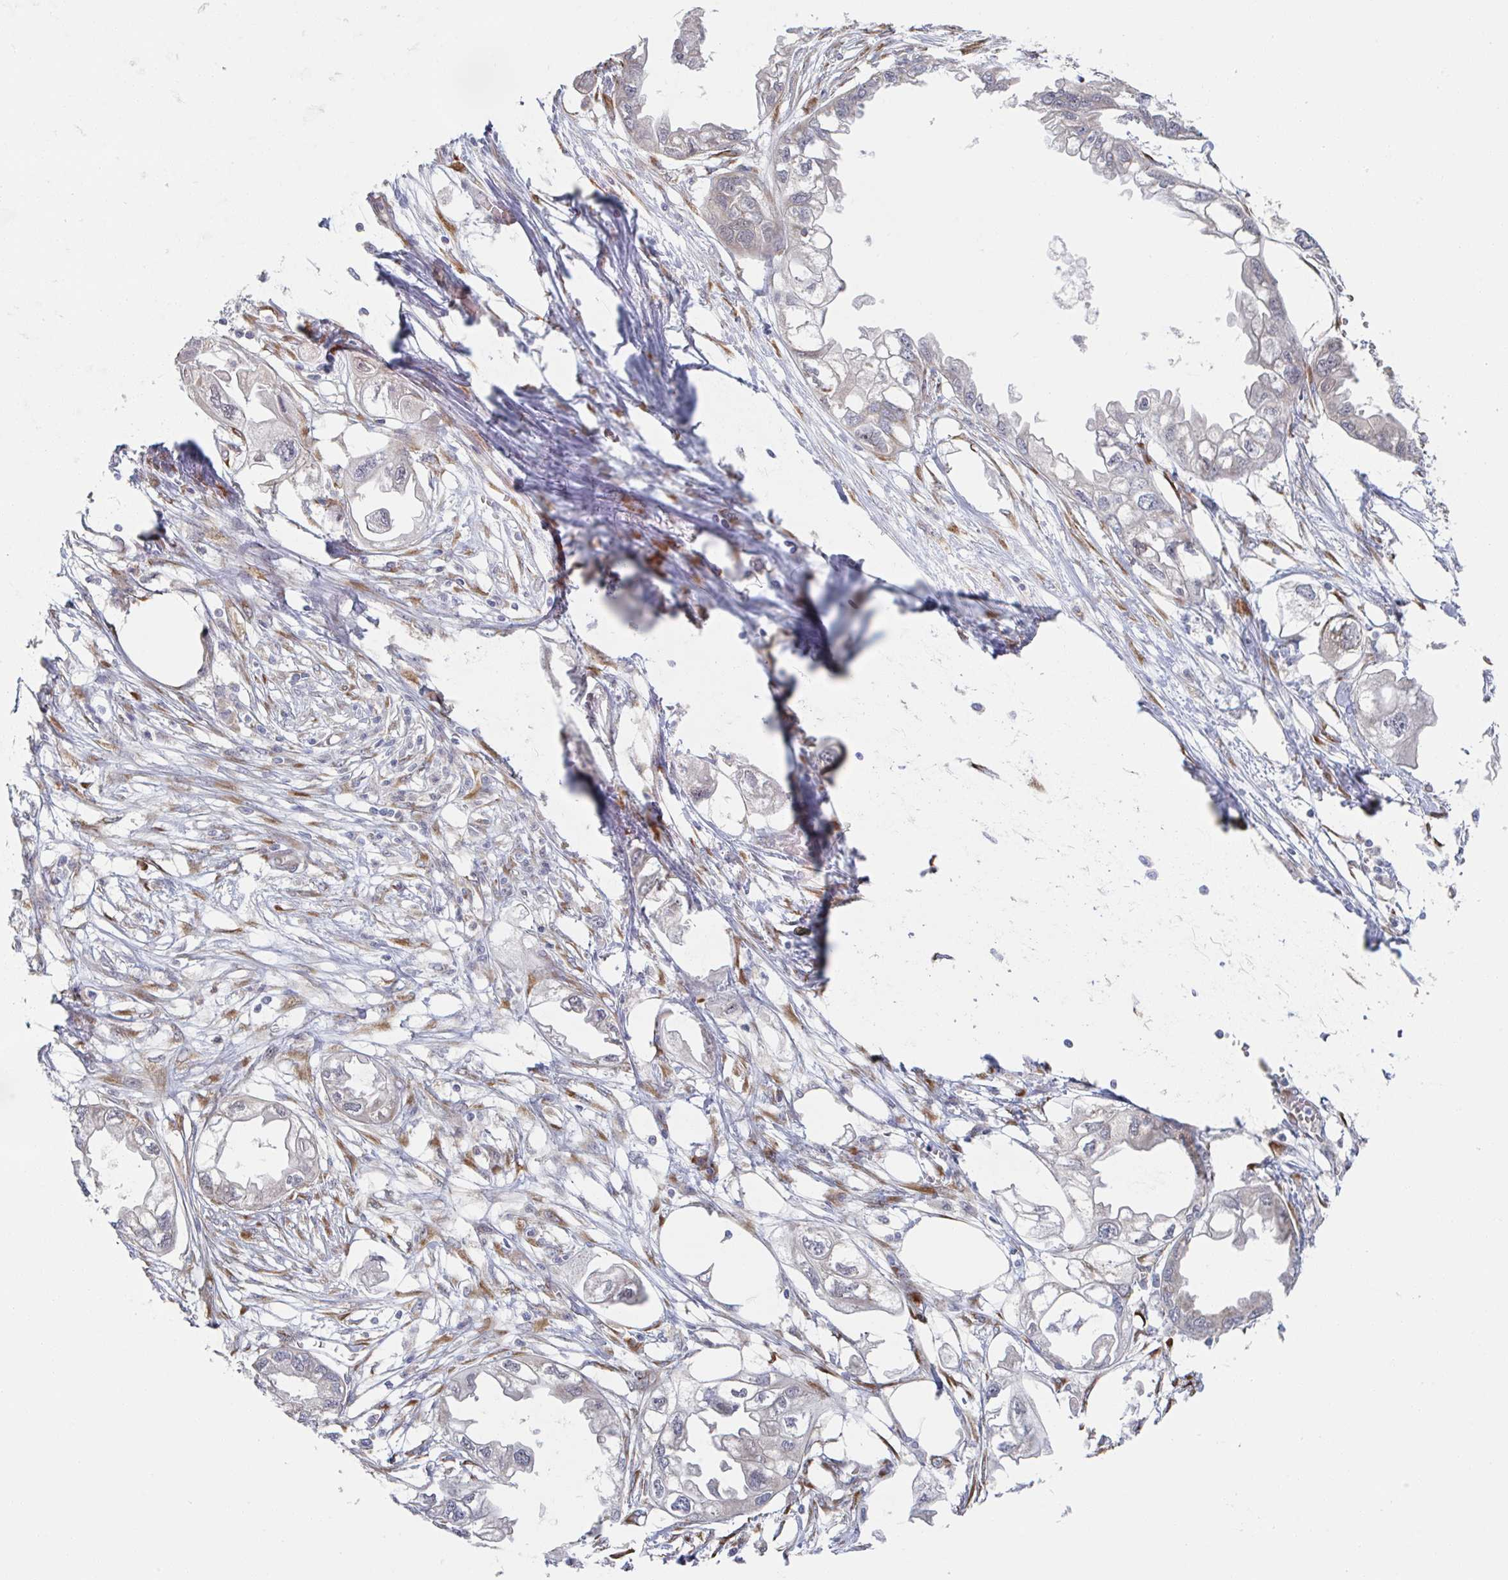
{"staining": {"intensity": "negative", "quantity": "none", "location": "none"}, "tissue": "endometrial cancer", "cell_type": "Tumor cells", "image_type": "cancer", "snomed": [{"axis": "morphology", "description": "Adenocarcinoma, NOS"}, {"axis": "morphology", "description": "Adenocarcinoma, metastatic, NOS"}, {"axis": "topography", "description": "Adipose tissue"}, {"axis": "topography", "description": "Endometrium"}], "caption": "Immunohistochemistry (IHC) histopathology image of neoplastic tissue: endometrial adenocarcinoma stained with DAB displays no significant protein positivity in tumor cells. (DAB (3,3'-diaminobenzidine) IHC with hematoxylin counter stain).", "gene": "TRAPPC10", "patient": {"sex": "female", "age": 67}}